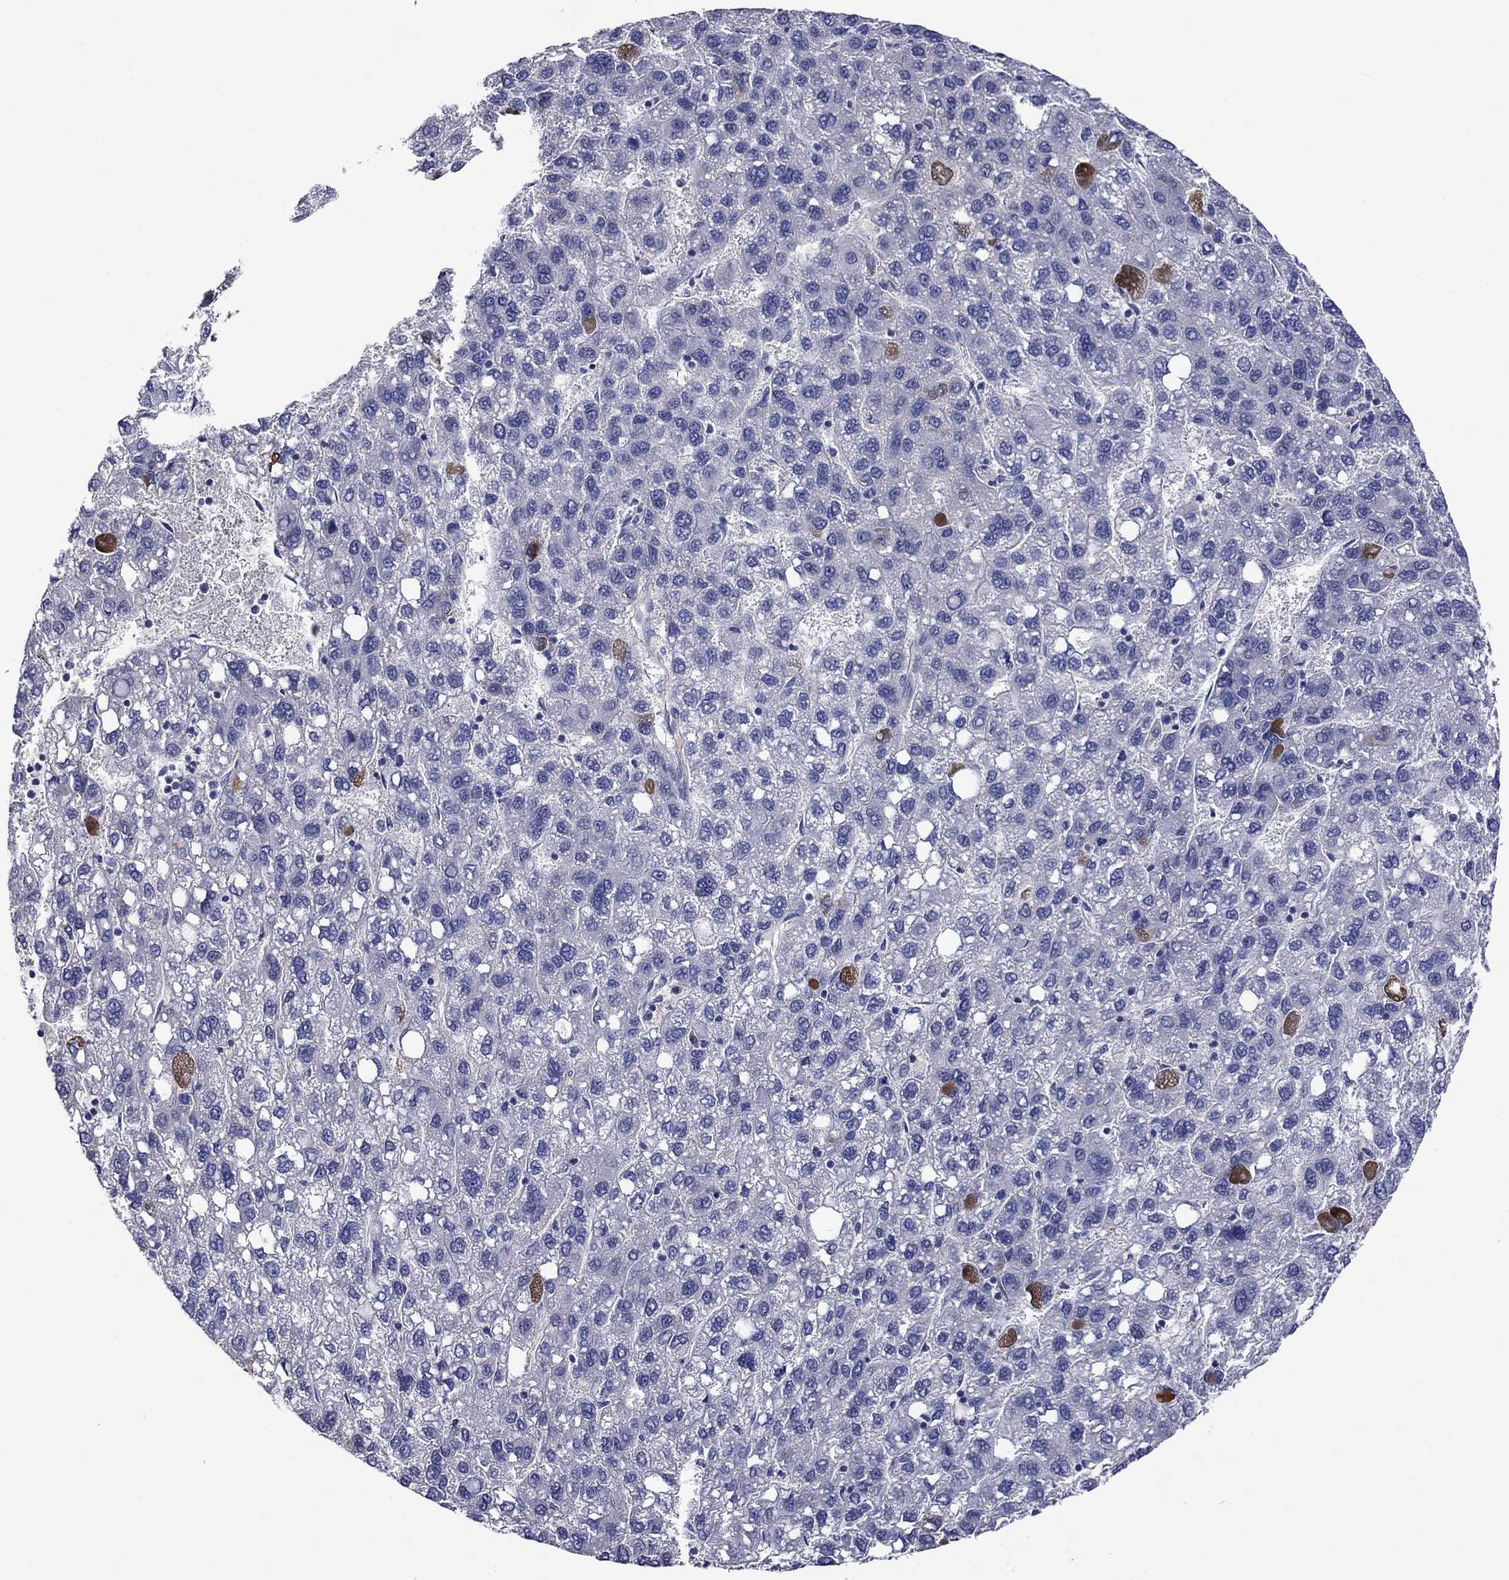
{"staining": {"intensity": "negative", "quantity": "none", "location": "none"}, "tissue": "liver cancer", "cell_type": "Tumor cells", "image_type": "cancer", "snomed": [{"axis": "morphology", "description": "Carcinoma, Hepatocellular, NOS"}, {"axis": "topography", "description": "Liver"}], "caption": "A high-resolution image shows immunohistochemistry (IHC) staining of hepatocellular carcinoma (liver), which reveals no significant positivity in tumor cells.", "gene": "CNDP1", "patient": {"sex": "female", "age": 82}}